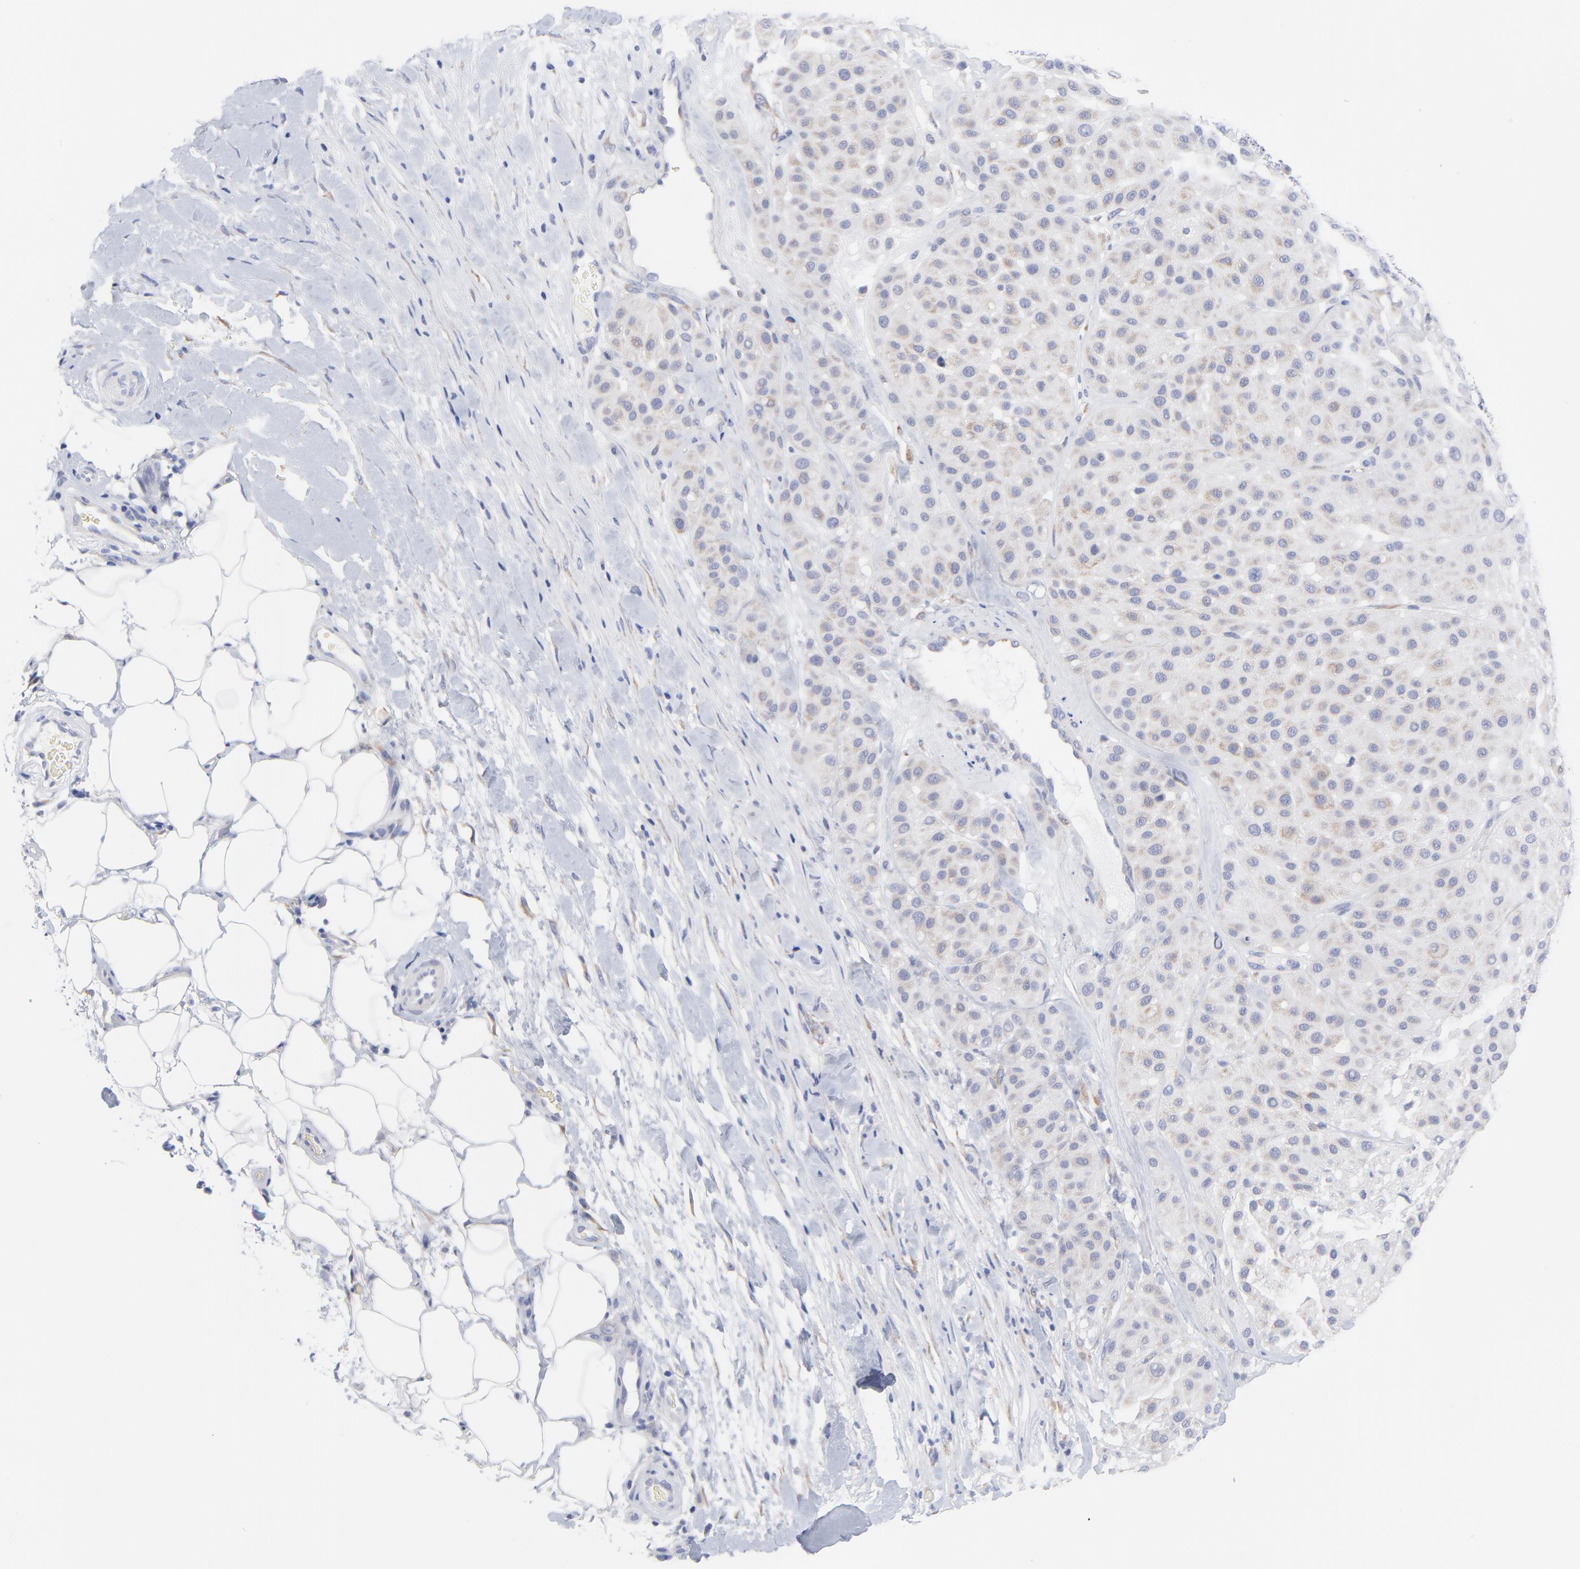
{"staining": {"intensity": "weak", "quantity": "25%-75%", "location": "cytoplasmic/membranous"}, "tissue": "melanoma", "cell_type": "Tumor cells", "image_type": "cancer", "snomed": [{"axis": "morphology", "description": "Normal tissue, NOS"}, {"axis": "morphology", "description": "Malignant melanoma, Metastatic site"}, {"axis": "topography", "description": "Skin"}], "caption": "High-magnification brightfield microscopy of melanoma stained with DAB (3,3'-diaminobenzidine) (brown) and counterstained with hematoxylin (blue). tumor cells exhibit weak cytoplasmic/membranous positivity is seen in approximately25%-75% of cells.", "gene": "DUSP9", "patient": {"sex": "male", "age": 41}}